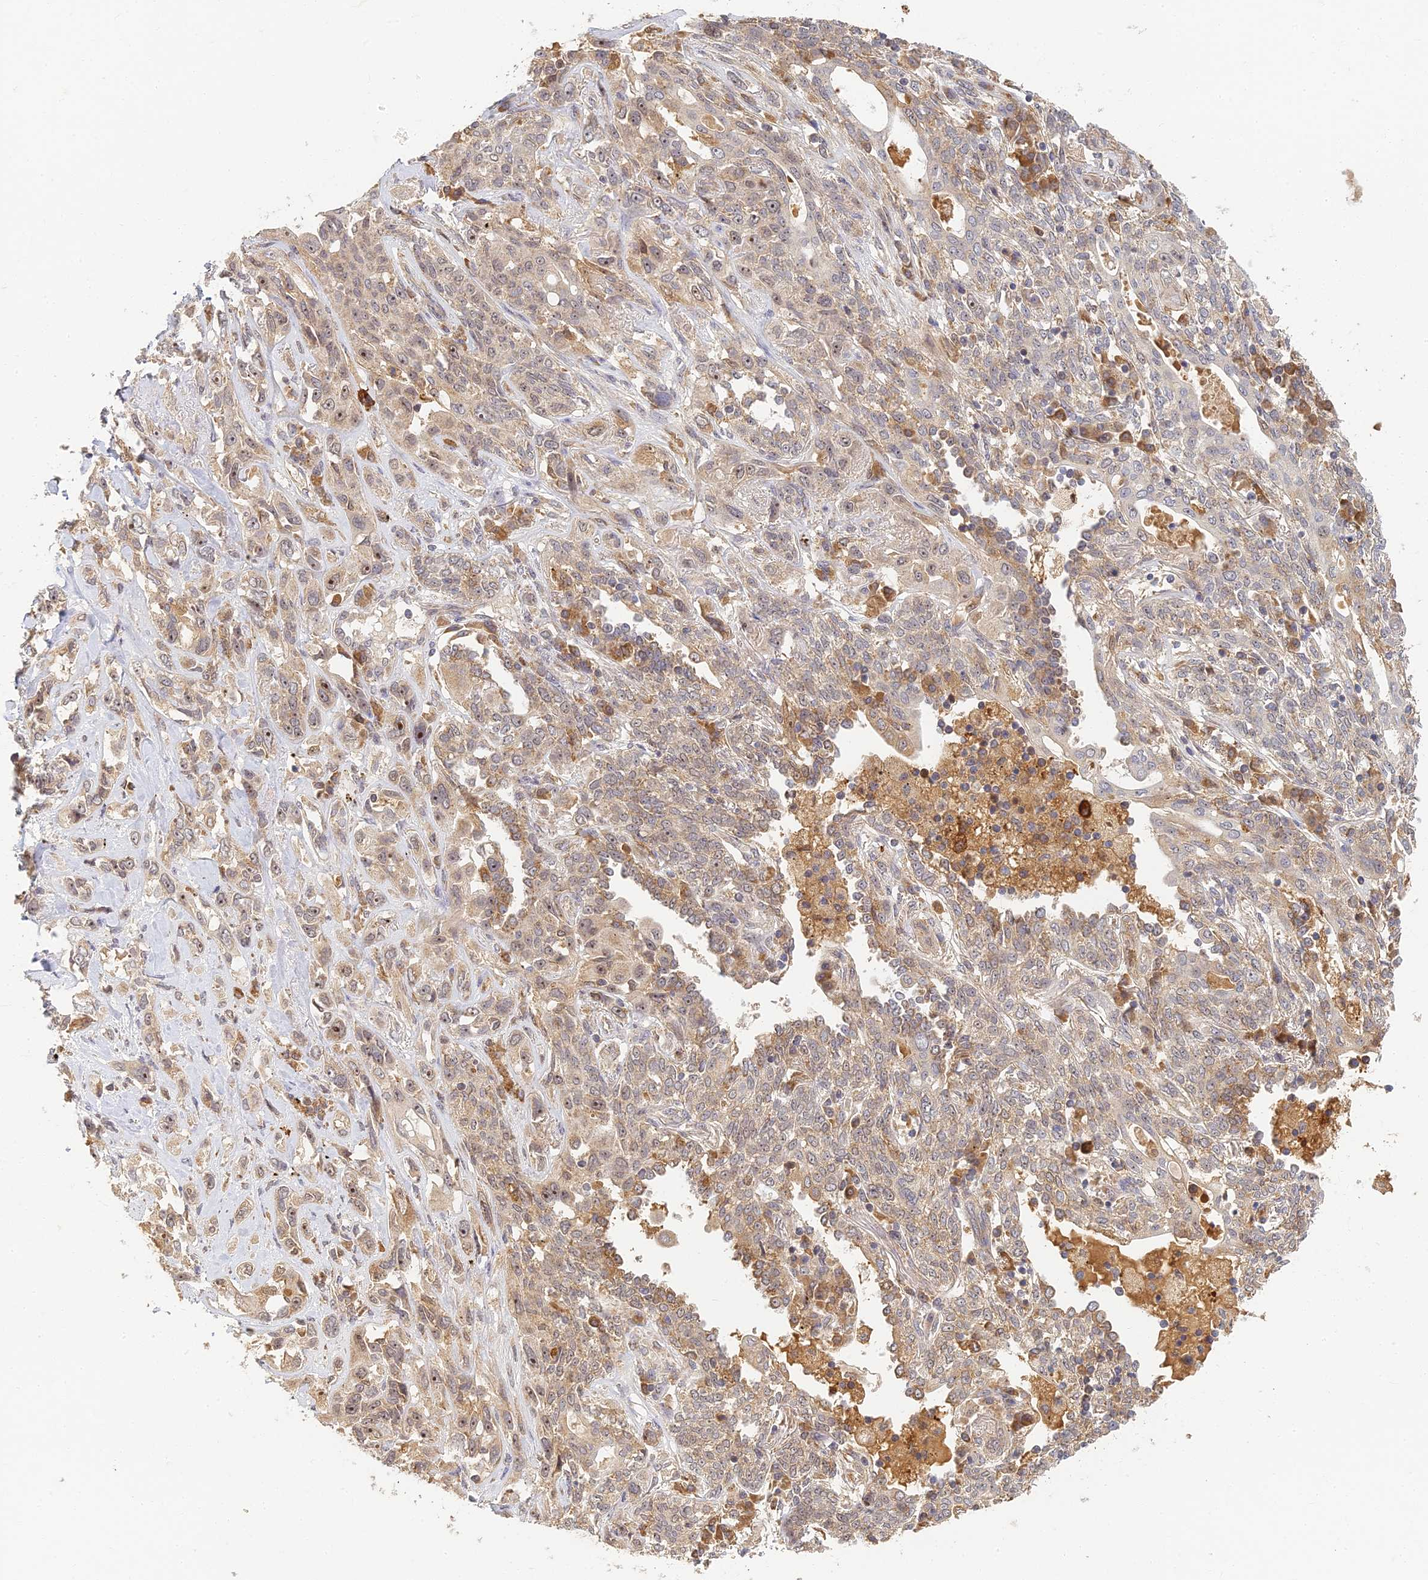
{"staining": {"intensity": "weak", "quantity": "25%-75%", "location": "cytoplasmic/membranous"}, "tissue": "lung cancer", "cell_type": "Tumor cells", "image_type": "cancer", "snomed": [{"axis": "morphology", "description": "Squamous cell carcinoma, NOS"}, {"axis": "topography", "description": "Lung"}], "caption": "Weak cytoplasmic/membranous protein staining is seen in about 25%-75% of tumor cells in squamous cell carcinoma (lung).", "gene": "RGL3", "patient": {"sex": "female", "age": 70}}